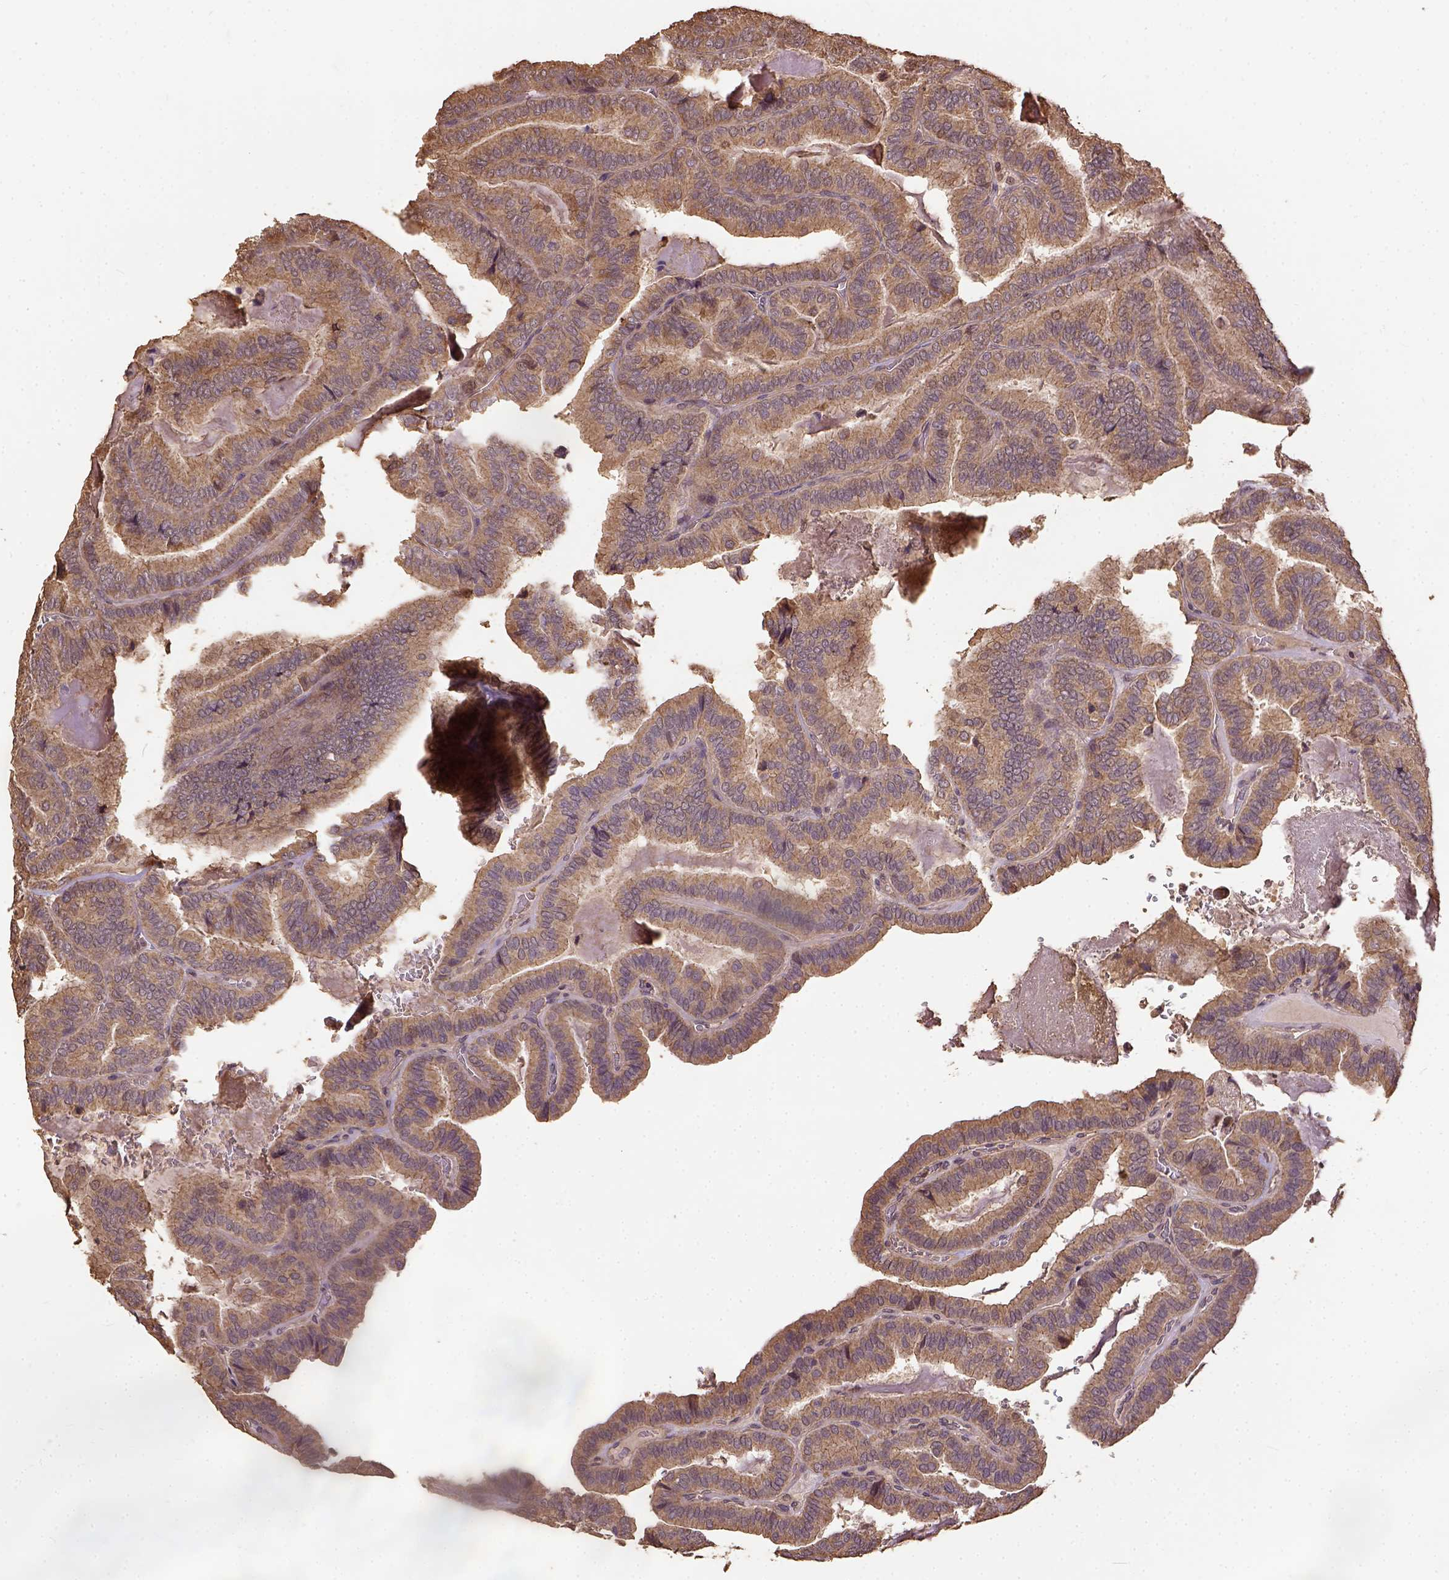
{"staining": {"intensity": "moderate", "quantity": "25%-75%", "location": "cytoplasmic/membranous"}, "tissue": "thyroid cancer", "cell_type": "Tumor cells", "image_type": "cancer", "snomed": [{"axis": "morphology", "description": "Papillary adenocarcinoma, NOS"}, {"axis": "topography", "description": "Thyroid gland"}], "caption": "DAB (3,3'-diaminobenzidine) immunohistochemical staining of human papillary adenocarcinoma (thyroid) exhibits moderate cytoplasmic/membranous protein expression in about 25%-75% of tumor cells. (brown staining indicates protein expression, while blue staining denotes nuclei).", "gene": "ATP1B3", "patient": {"sex": "female", "age": 75}}